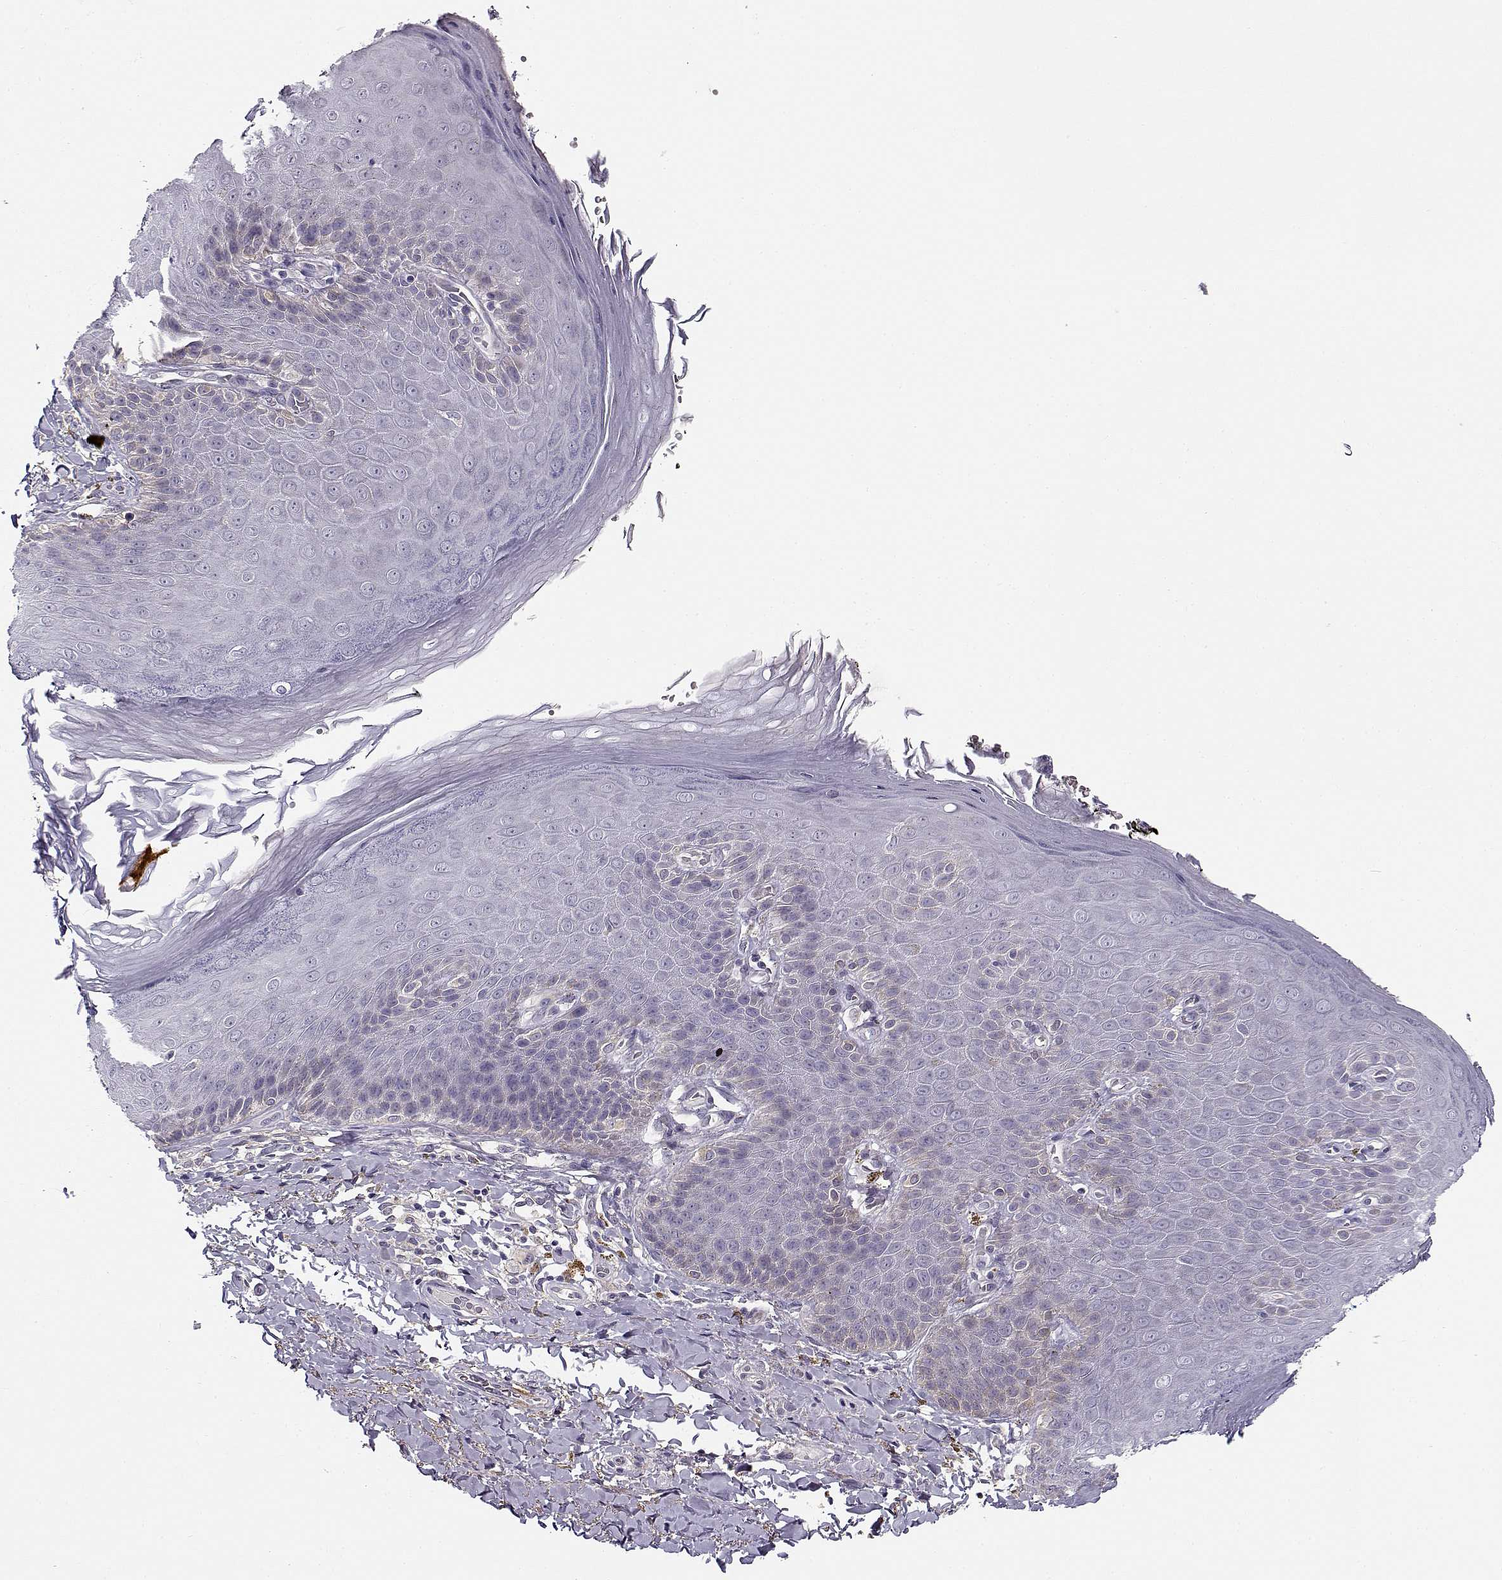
{"staining": {"intensity": "negative", "quantity": "none", "location": "none"}, "tissue": "skin", "cell_type": "Epidermal cells", "image_type": "normal", "snomed": [{"axis": "morphology", "description": "Normal tissue, NOS"}, {"axis": "topography", "description": "Anal"}], "caption": "This is an immunohistochemistry (IHC) micrograph of benign human skin. There is no staining in epidermal cells.", "gene": "TMEM145", "patient": {"sex": "male", "age": 53}}